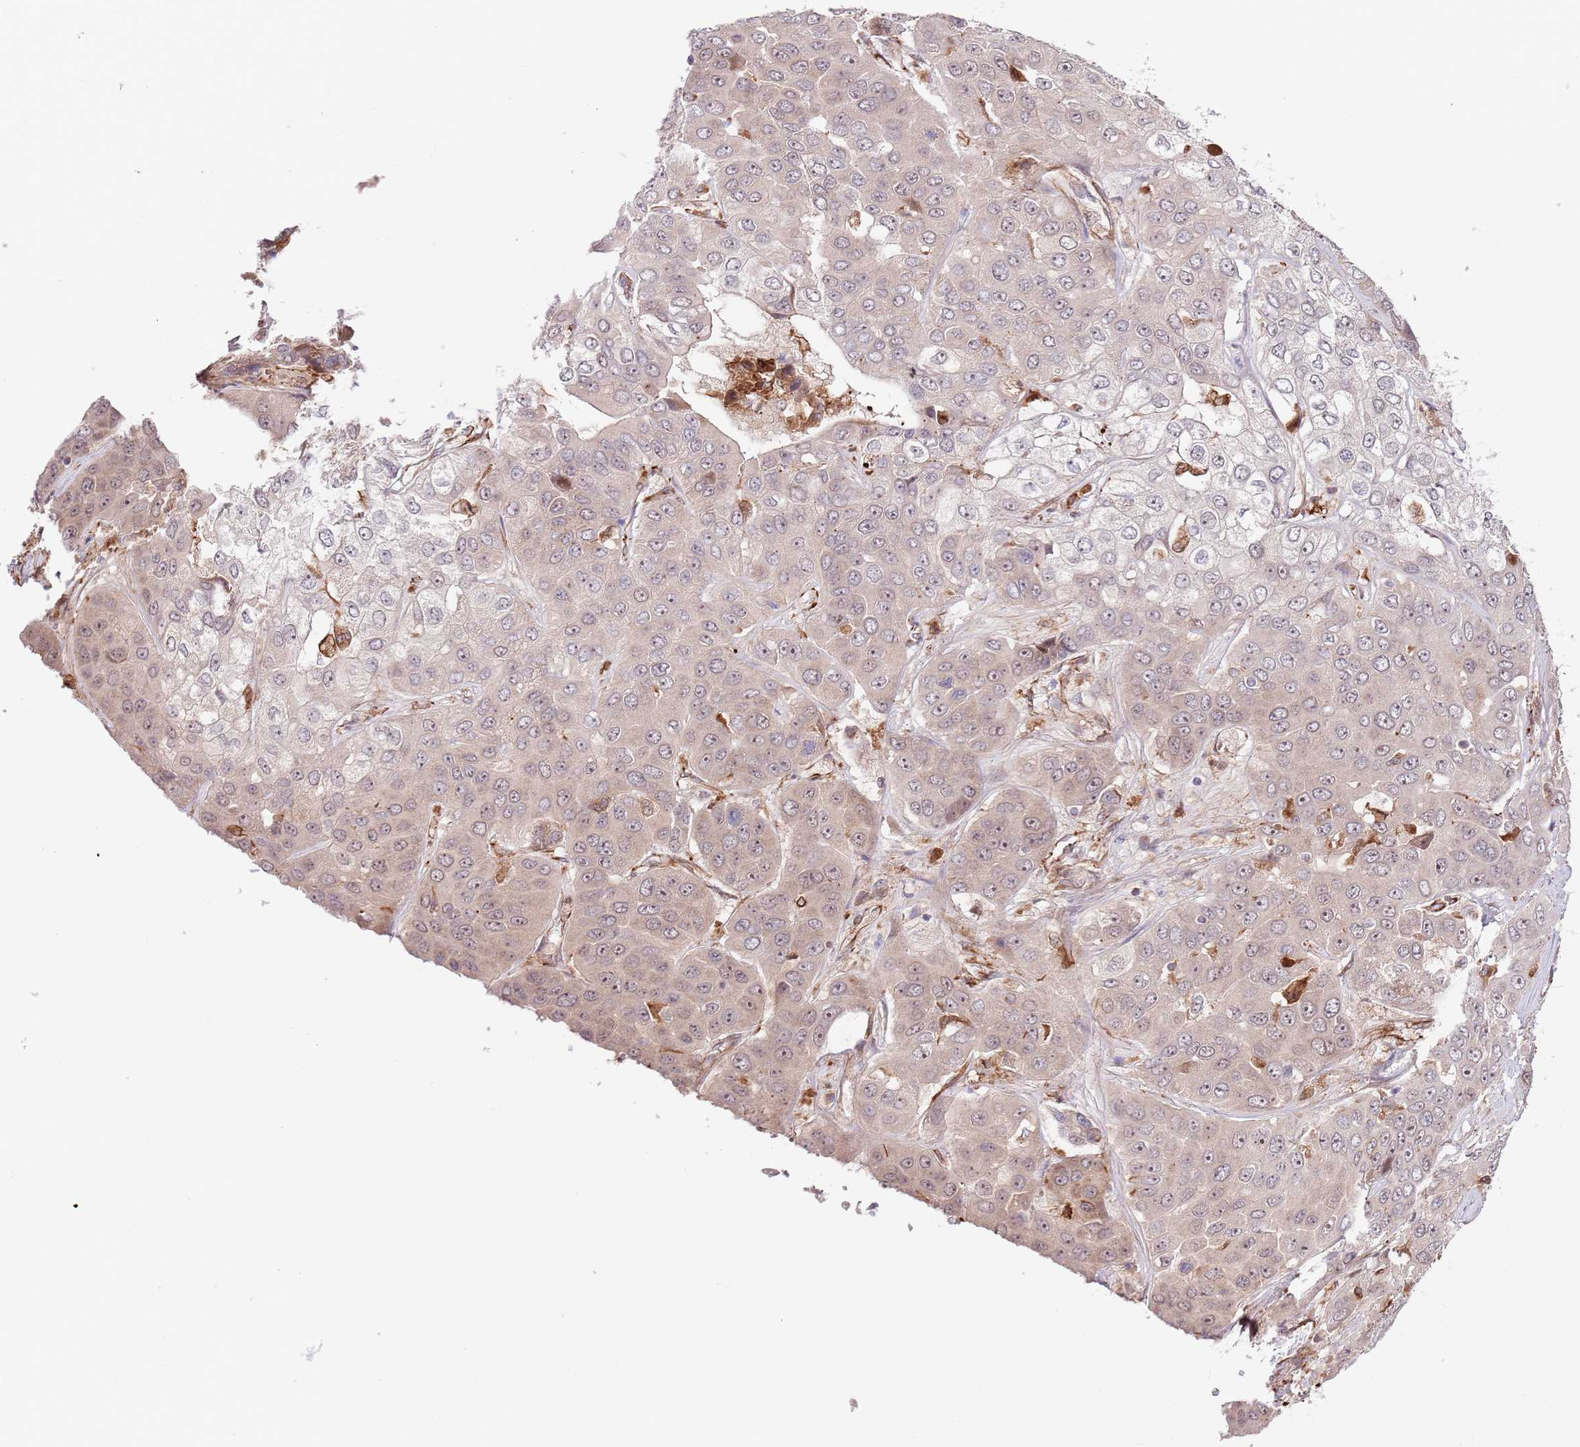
{"staining": {"intensity": "weak", "quantity": "25%-75%", "location": "cytoplasmic/membranous"}, "tissue": "liver cancer", "cell_type": "Tumor cells", "image_type": "cancer", "snomed": [{"axis": "morphology", "description": "Cholangiocarcinoma"}, {"axis": "topography", "description": "Liver"}], "caption": "Brown immunohistochemical staining in liver cancer reveals weak cytoplasmic/membranous expression in approximately 25%-75% of tumor cells. (DAB (3,3'-diaminobenzidine) = brown stain, brightfield microscopy at high magnification).", "gene": "NEK3", "patient": {"sex": "female", "age": 52}}